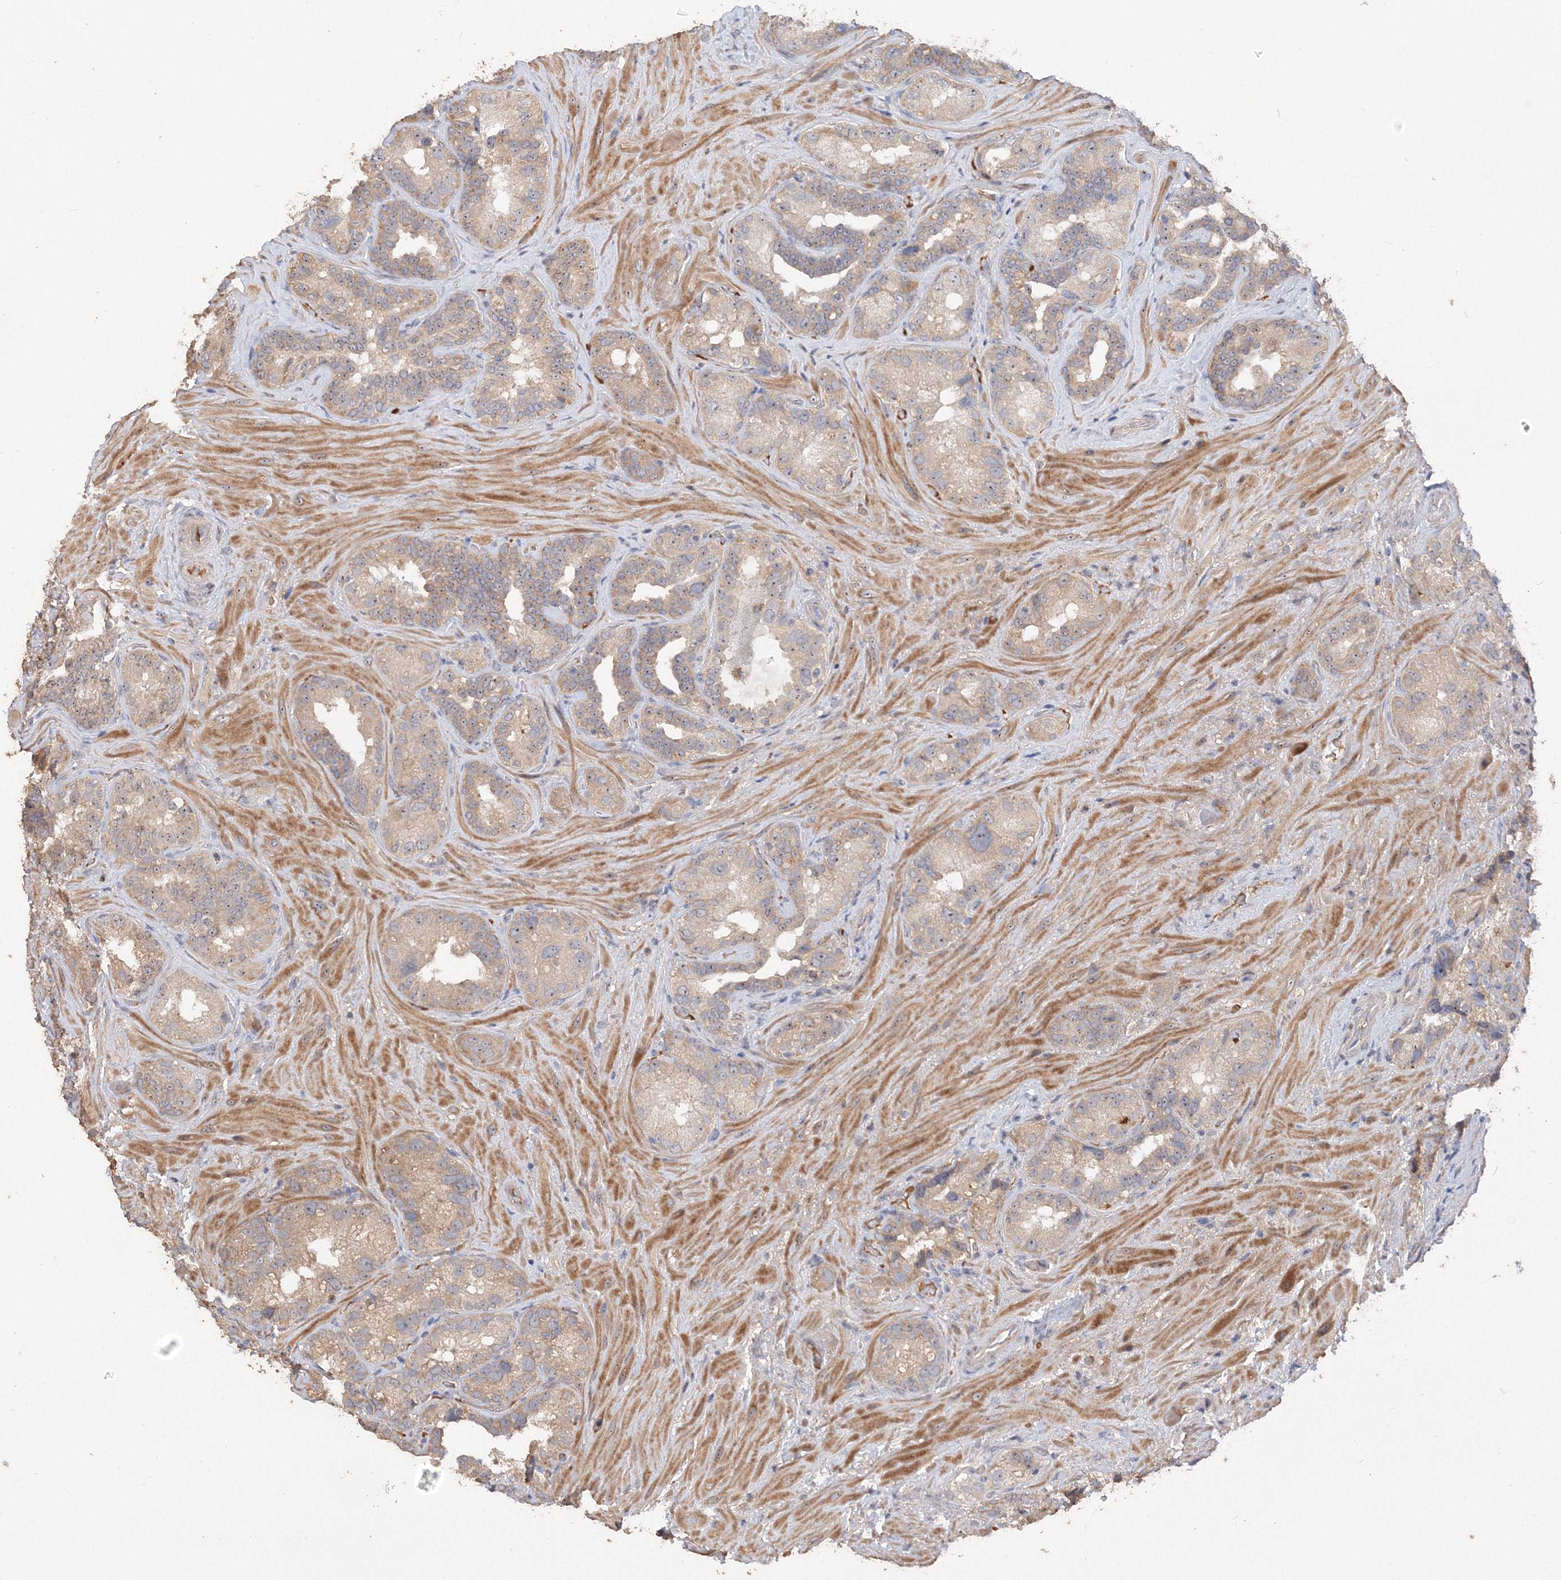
{"staining": {"intensity": "weak", "quantity": "25%-75%", "location": "cytoplasmic/membranous"}, "tissue": "seminal vesicle", "cell_type": "Glandular cells", "image_type": "normal", "snomed": [{"axis": "morphology", "description": "Normal tissue, NOS"}, {"axis": "topography", "description": "Seminal veicle"}, {"axis": "topography", "description": "Peripheral nerve tissue"}], "caption": "This photomicrograph displays benign seminal vesicle stained with IHC to label a protein in brown. The cytoplasmic/membranous of glandular cells show weak positivity for the protein. Nuclei are counter-stained blue.", "gene": "GRINA", "patient": {"sex": "male", "age": 67}}